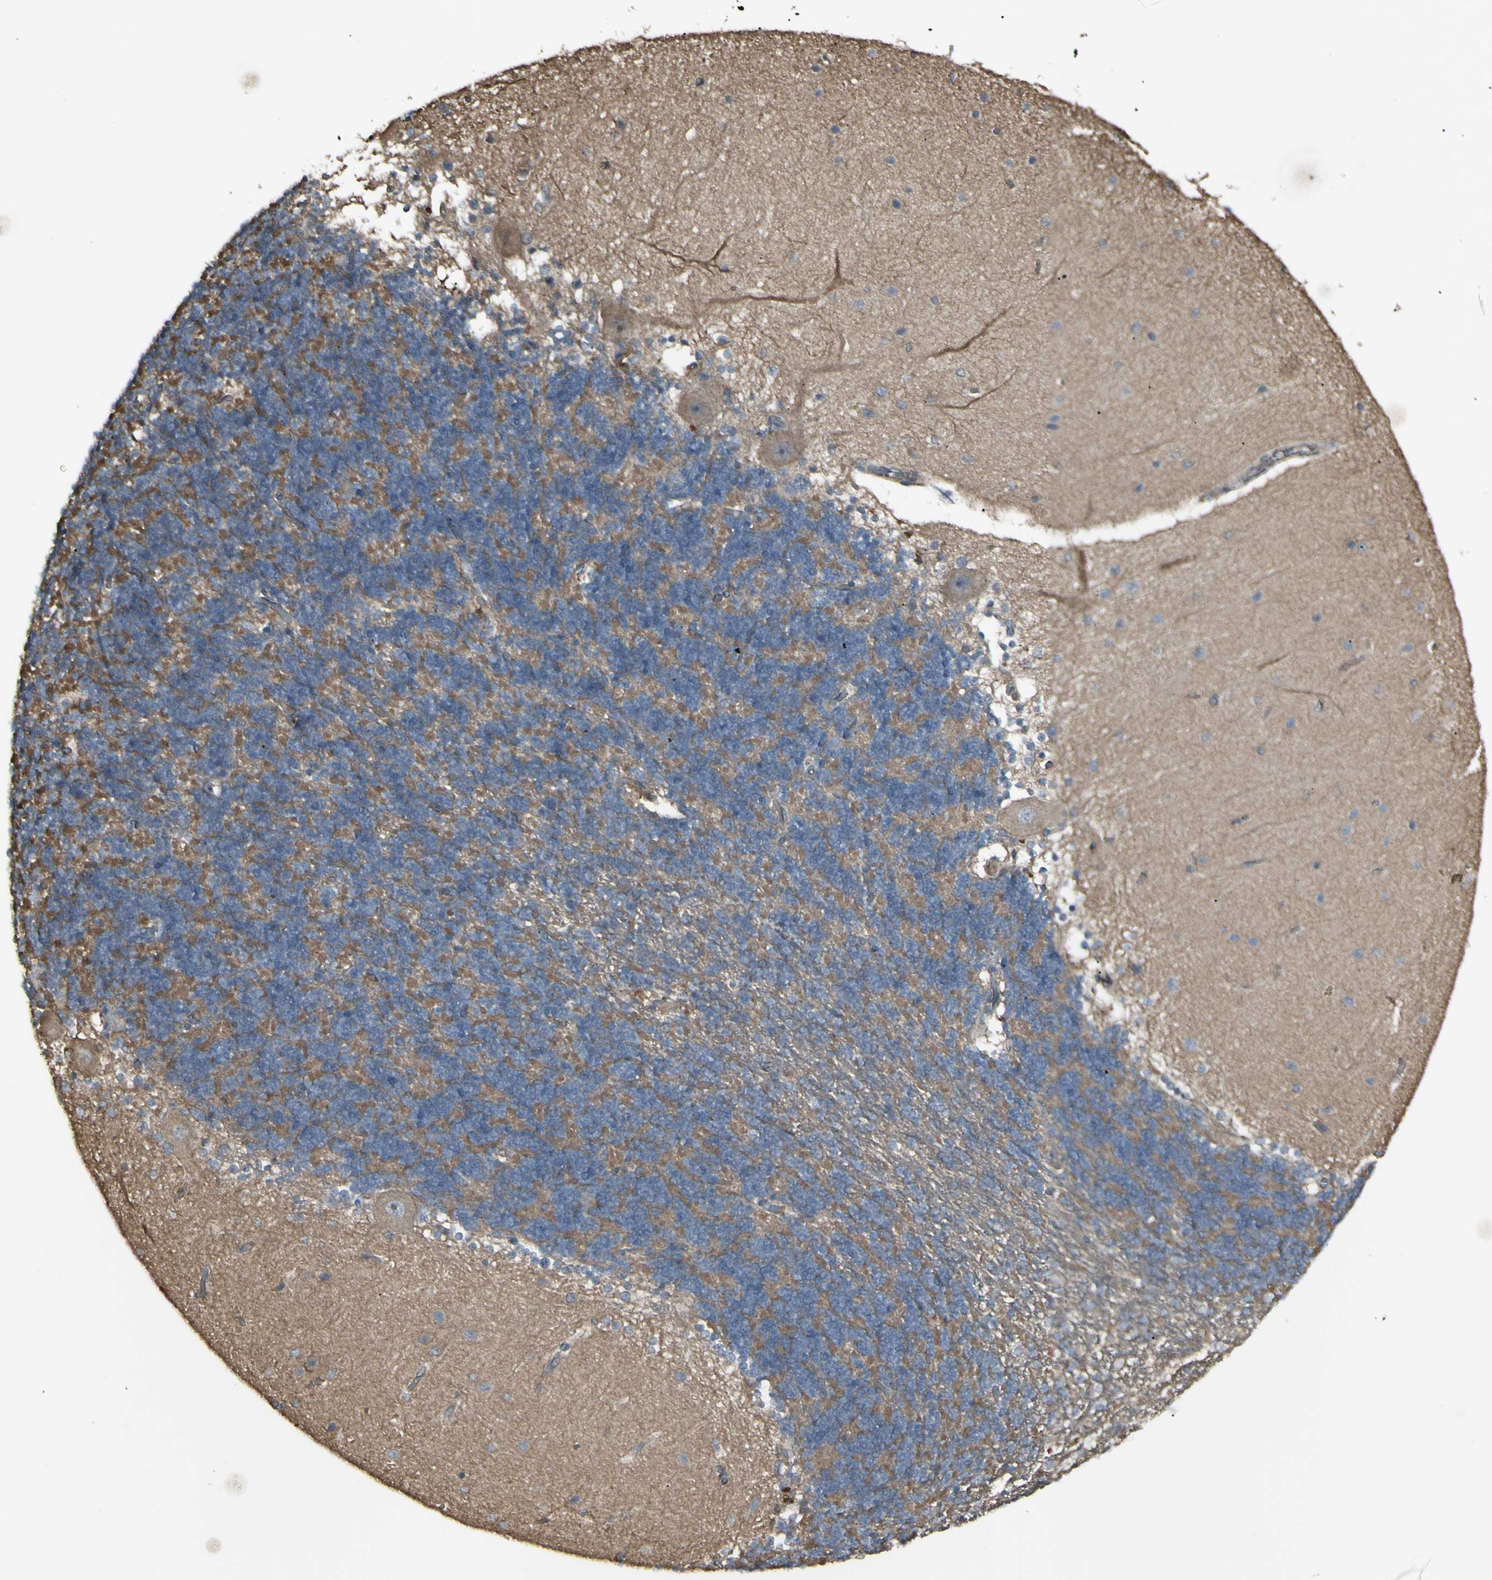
{"staining": {"intensity": "negative", "quantity": "none", "location": "none"}, "tissue": "cerebellum", "cell_type": "Cells in granular layer", "image_type": "normal", "snomed": [{"axis": "morphology", "description": "Normal tissue, NOS"}, {"axis": "topography", "description": "Cerebellum"}], "caption": "Protein analysis of unremarkable cerebellum exhibits no significant positivity in cells in granular layer.", "gene": "JAG1", "patient": {"sex": "female", "age": 54}}